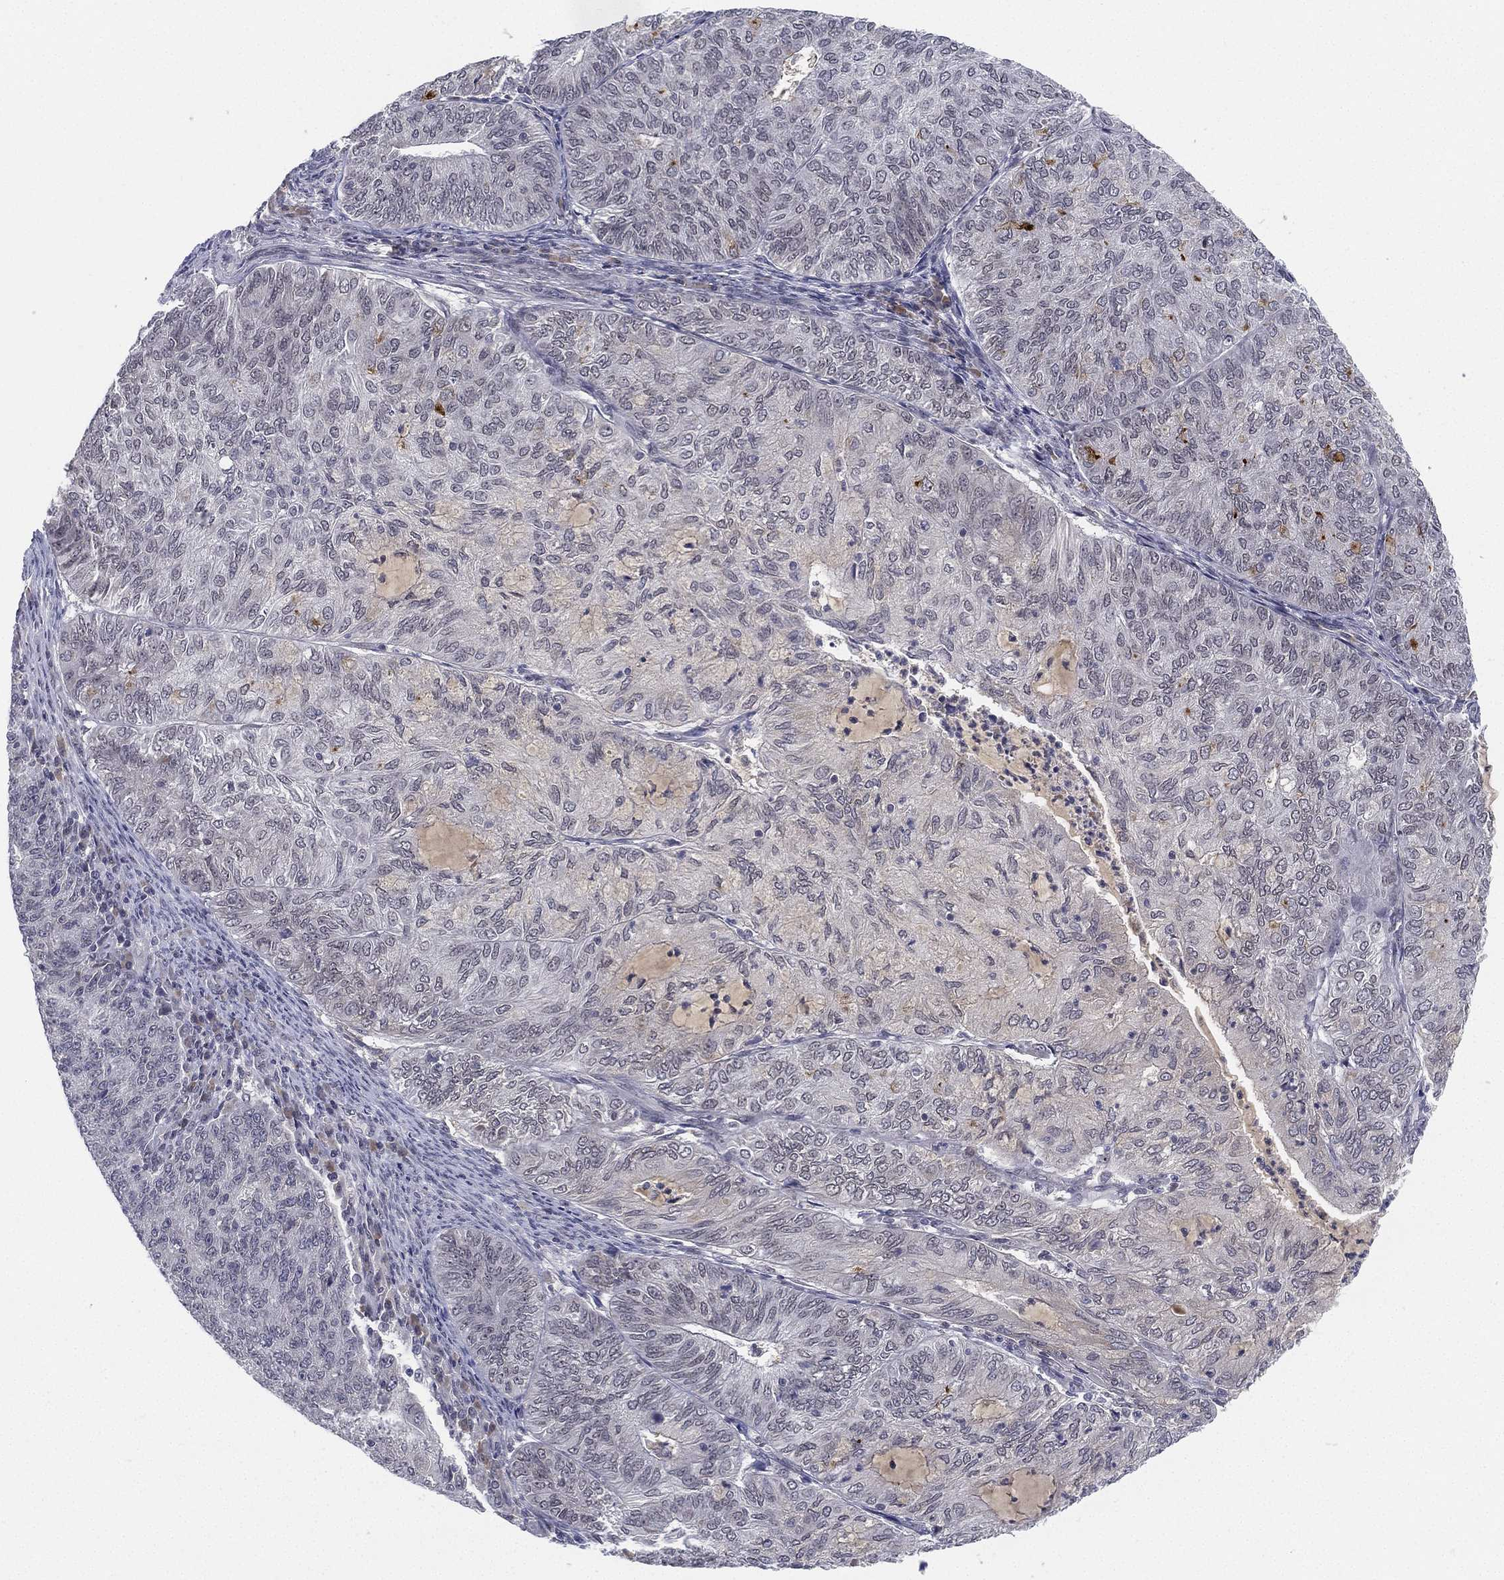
{"staining": {"intensity": "moderate", "quantity": "<25%", "location": "cytoplasmic/membranous"}, "tissue": "endometrial cancer", "cell_type": "Tumor cells", "image_type": "cancer", "snomed": [{"axis": "morphology", "description": "Adenocarcinoma, NOS"}, {"axis": "topography", "description": "Endometrium"}], "caption": "A histopathology image of endometrial adenocarcinoma stained for a protein shows moderate cytoplasmic/membranous brown staining in tumor cells.", "gene": "MS4A8", "patient": {"sex": "female", "age": 82}}